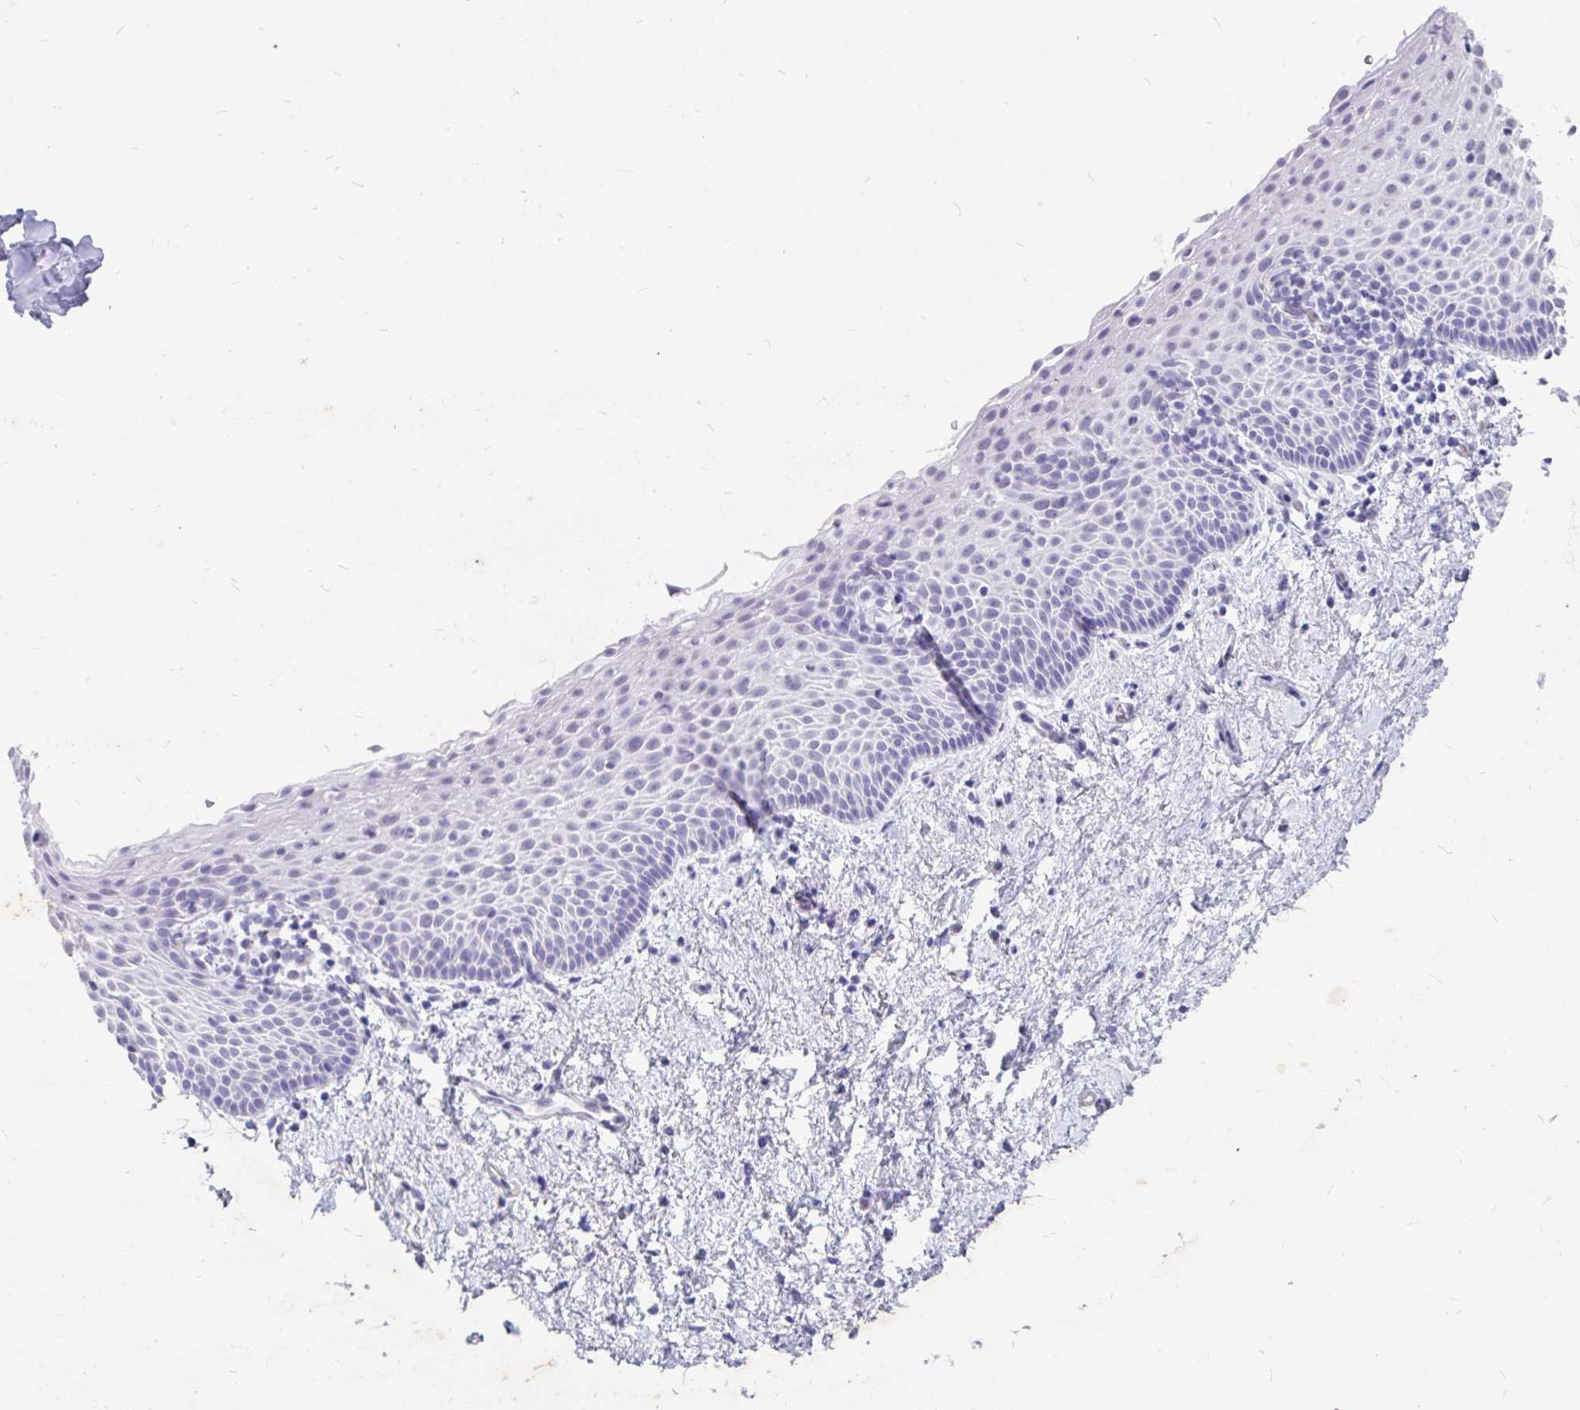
{"staining": {"intensity": "negative", "quantity": "none", "location": "none"}, "tissue": "vagina", "cell_type": "Squamous epithelial cells", "image_type": "normal", "snomed": [{"axis": "morphology", "description": "Normal tissue, NOS"}, {"axis": "topography", "description": "Vagina"}], "caption": "Squamous epithelial cells show no significant protein staining in unremarkable vagina. (DAB (3,3'-diaminobenzidine) immunohistochemistry (IHC), high magnification).", "gene": "EML5", "patient": {"sex": "female", "age": 61}}